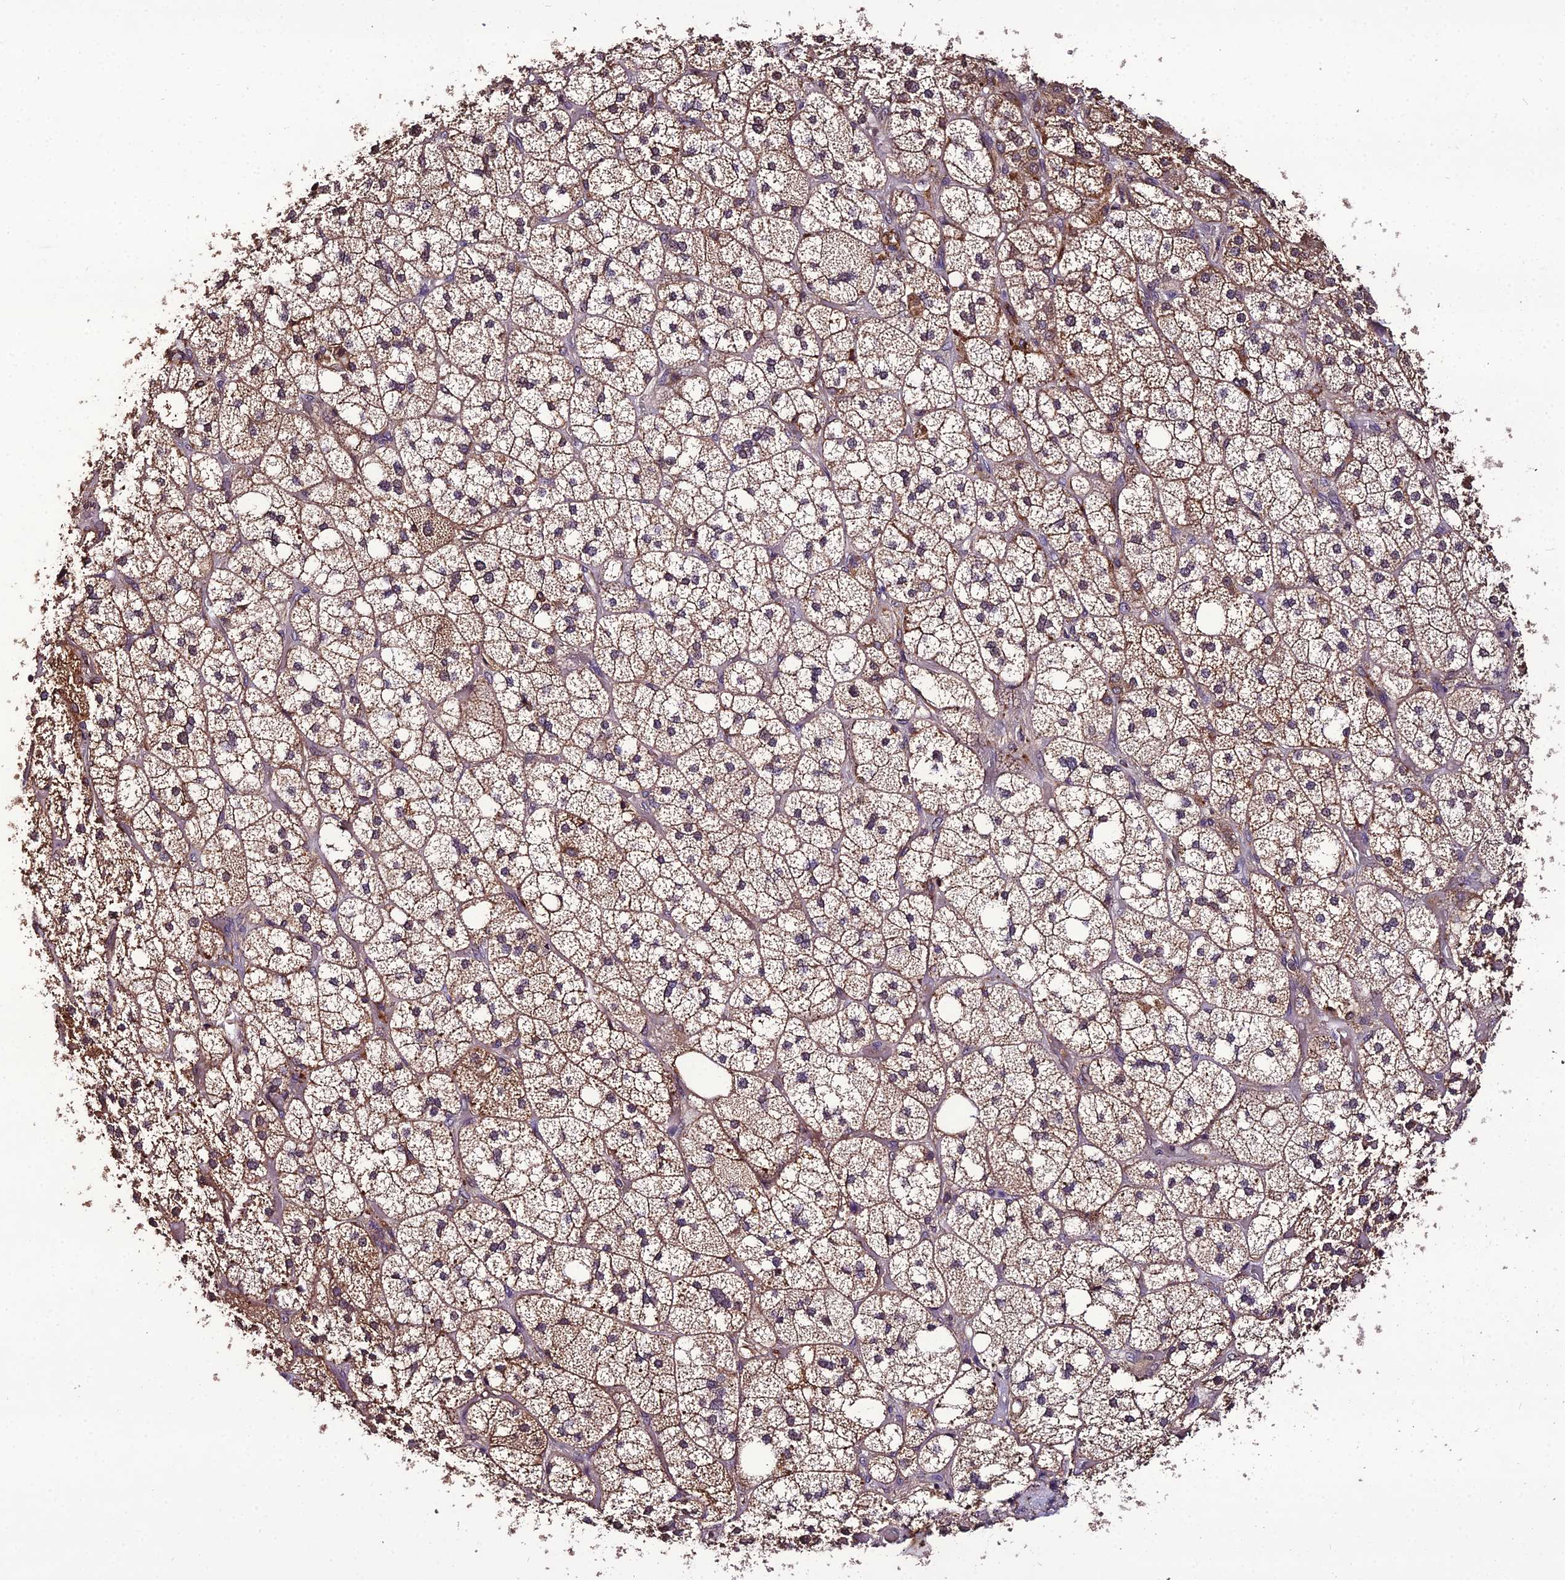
{"staining": {"intensity": "moderate", "quantity": ">75%", "location": "cytoplasmic/membranous"}, "tissue": "adrenal gland", "cell_type": "Glandular cells", "image_type": "normal", "snomed": [{"axis": "morphology", "description": "Normal tissue, NOS"}, {"axis": "topography", "description": "Adrenal gland"}], "caption": "Brown immunohistochemical staining in unremarkable human adrenal gland demonstrates moderate cytoplasmic/membranous staining in about >75% of glandular cells. Immunohistochemistry (ihc) stains the protein in brown and the nuclei are stained blue.", "gene": "KCTD16", "patient": {"sex": "male", "age": 61}}